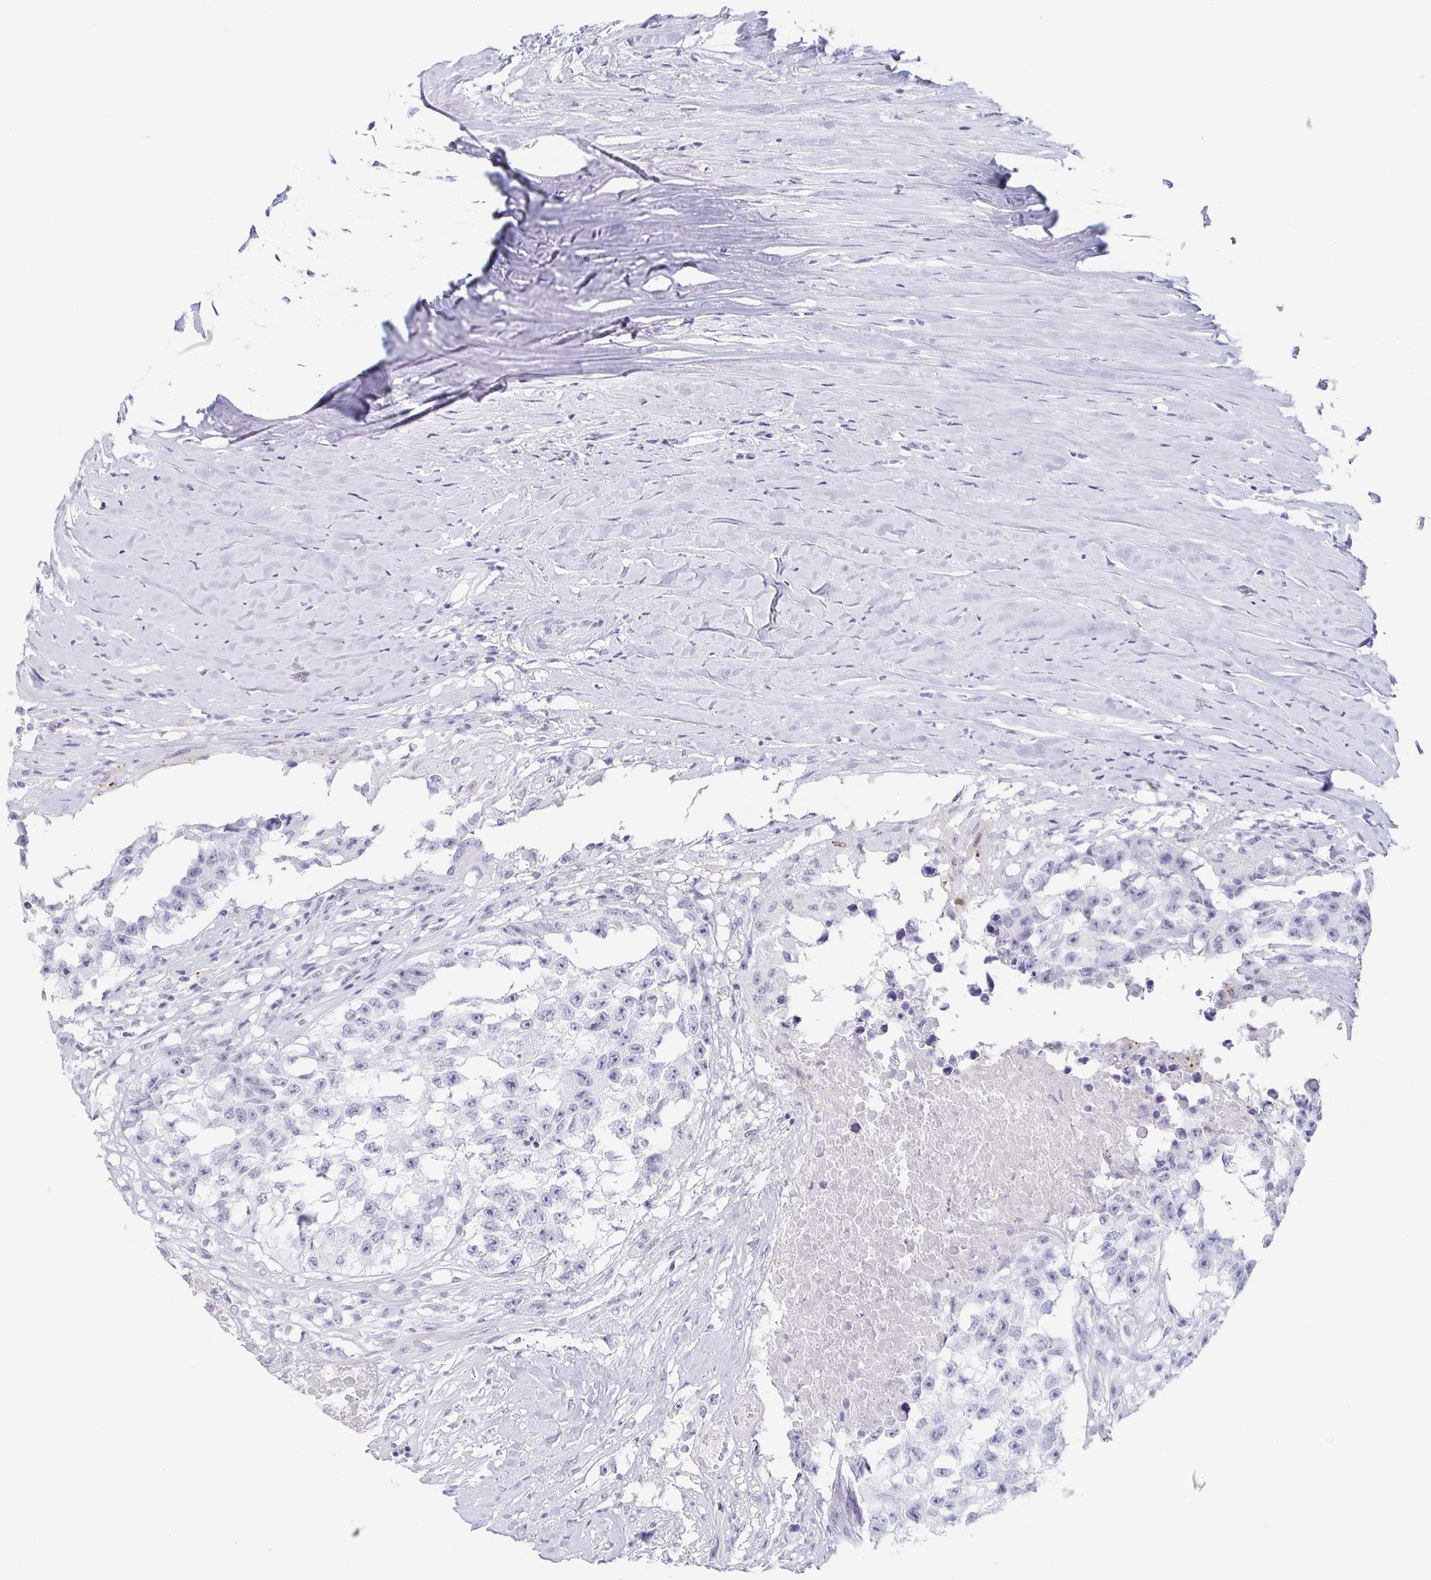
{"staining": {"intensity": "negative", "quantity": "none", "location": "none"}, "tissue": "testis cancer", "cell_type": "Tumor cells", "image_type": "cancer", "snomed": [{"axis": "morphology", "description": "Carcinoma, Embryonal, NOS"}, {"axis": "topography", "description": "Testis"}], "caption": "Immunohistochemical staining of embryonal carcinoma (testis) exhibits no significant expression in tumor cells.", "gene": "REG4", "patient": {"sex": "male", "age": 83}}